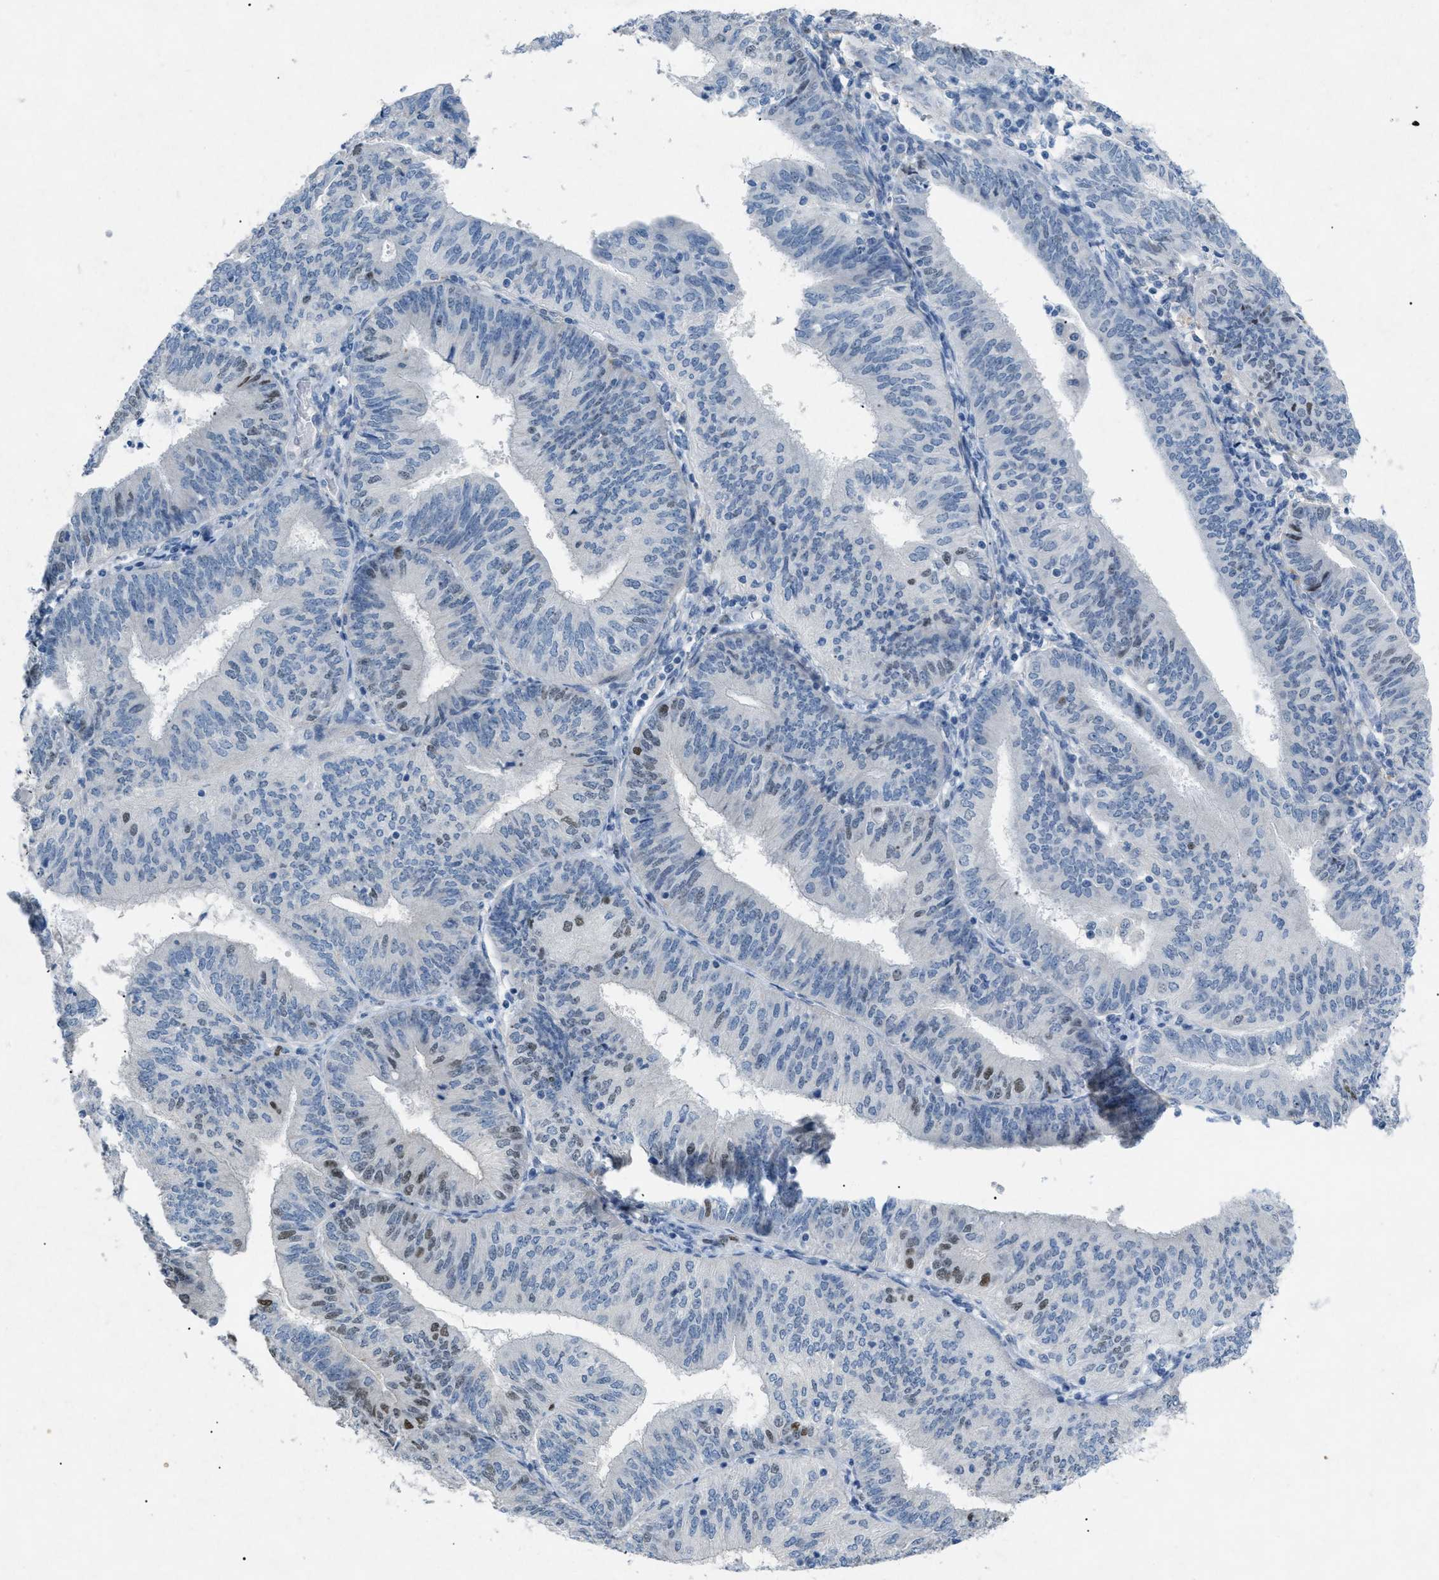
{"staining": {"intensity": "weak", "quantity": "<25%", "location": "nuclear"}, "tissue": "endometrial cancer", "cell_type": "Tumor cells", "image_type": "cancer", "snomed": [{"axis": "morphology", "description": "Adenocarcinoma, NOS"}, {"axis": "topography", "description": "Endometrium"}], "caption": "Histopathology image shows no significant protein positivity in tumor cells of endometrial cancer.", "gene": "TASOR", "patient": {"sex": "female", "age": 58}}